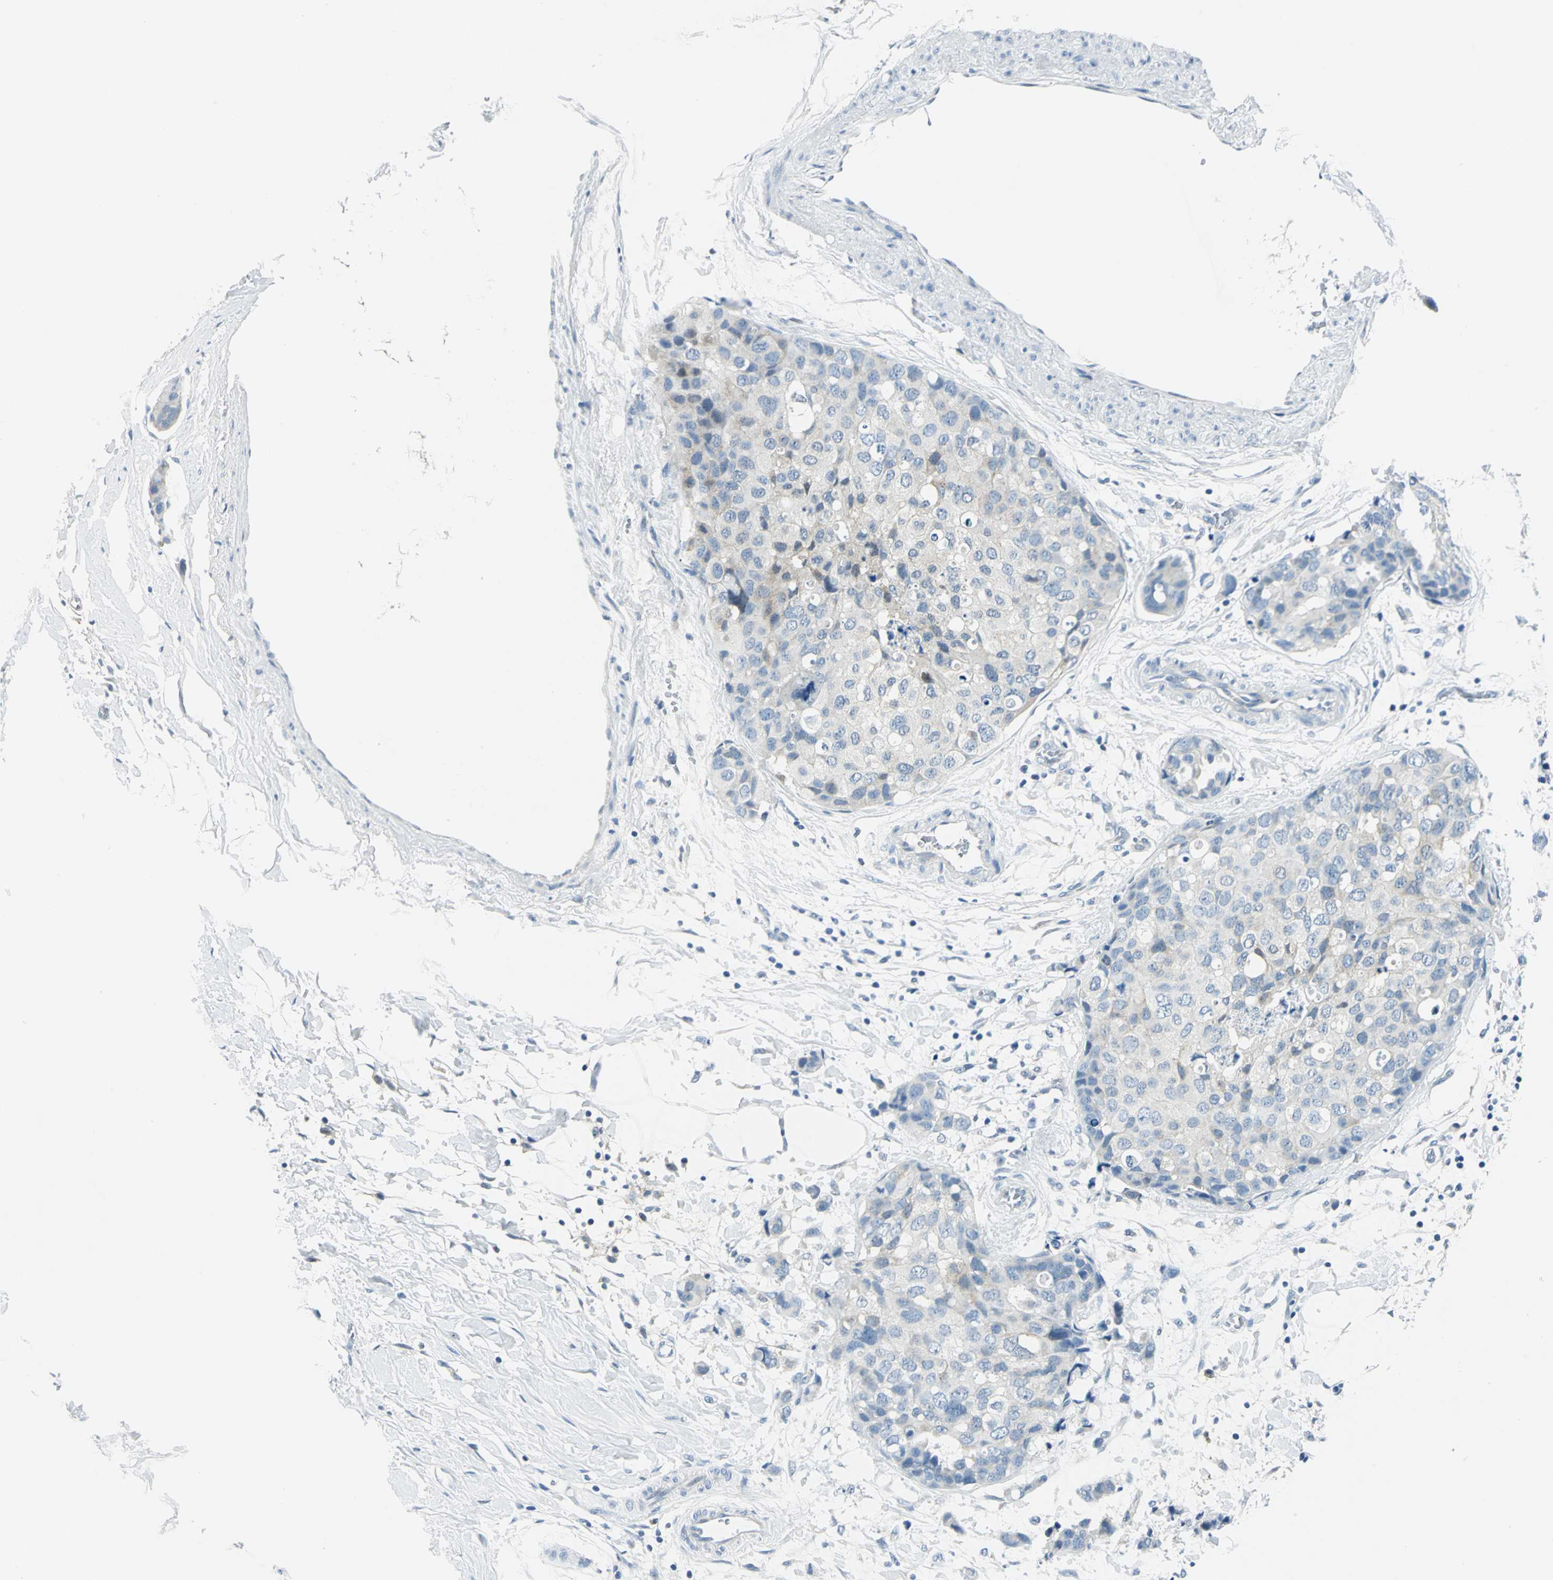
{"staining": {"intensity": "weak", "quantity": "<25%", "location": "cytoplasmic/membranous"}, "tissue": "breast cancer", "cell_type": "Tumor cells", "image_type": "cancer", "snomed": [{"axis": "morphology", "description": "Normal tissue, NOS"}, {"axis": "morphology", "description": "Duct carcinoma"}, {"axis": "topography", "description": "Breast"}], "caption": "This is an immunohistochemistry micrograph of breast cancer (infiltrating ductal carcinoma). There is no staining in tumor cells.", "gene": "AKR1A1", "patient": {"sex": "female", "age": 50}}